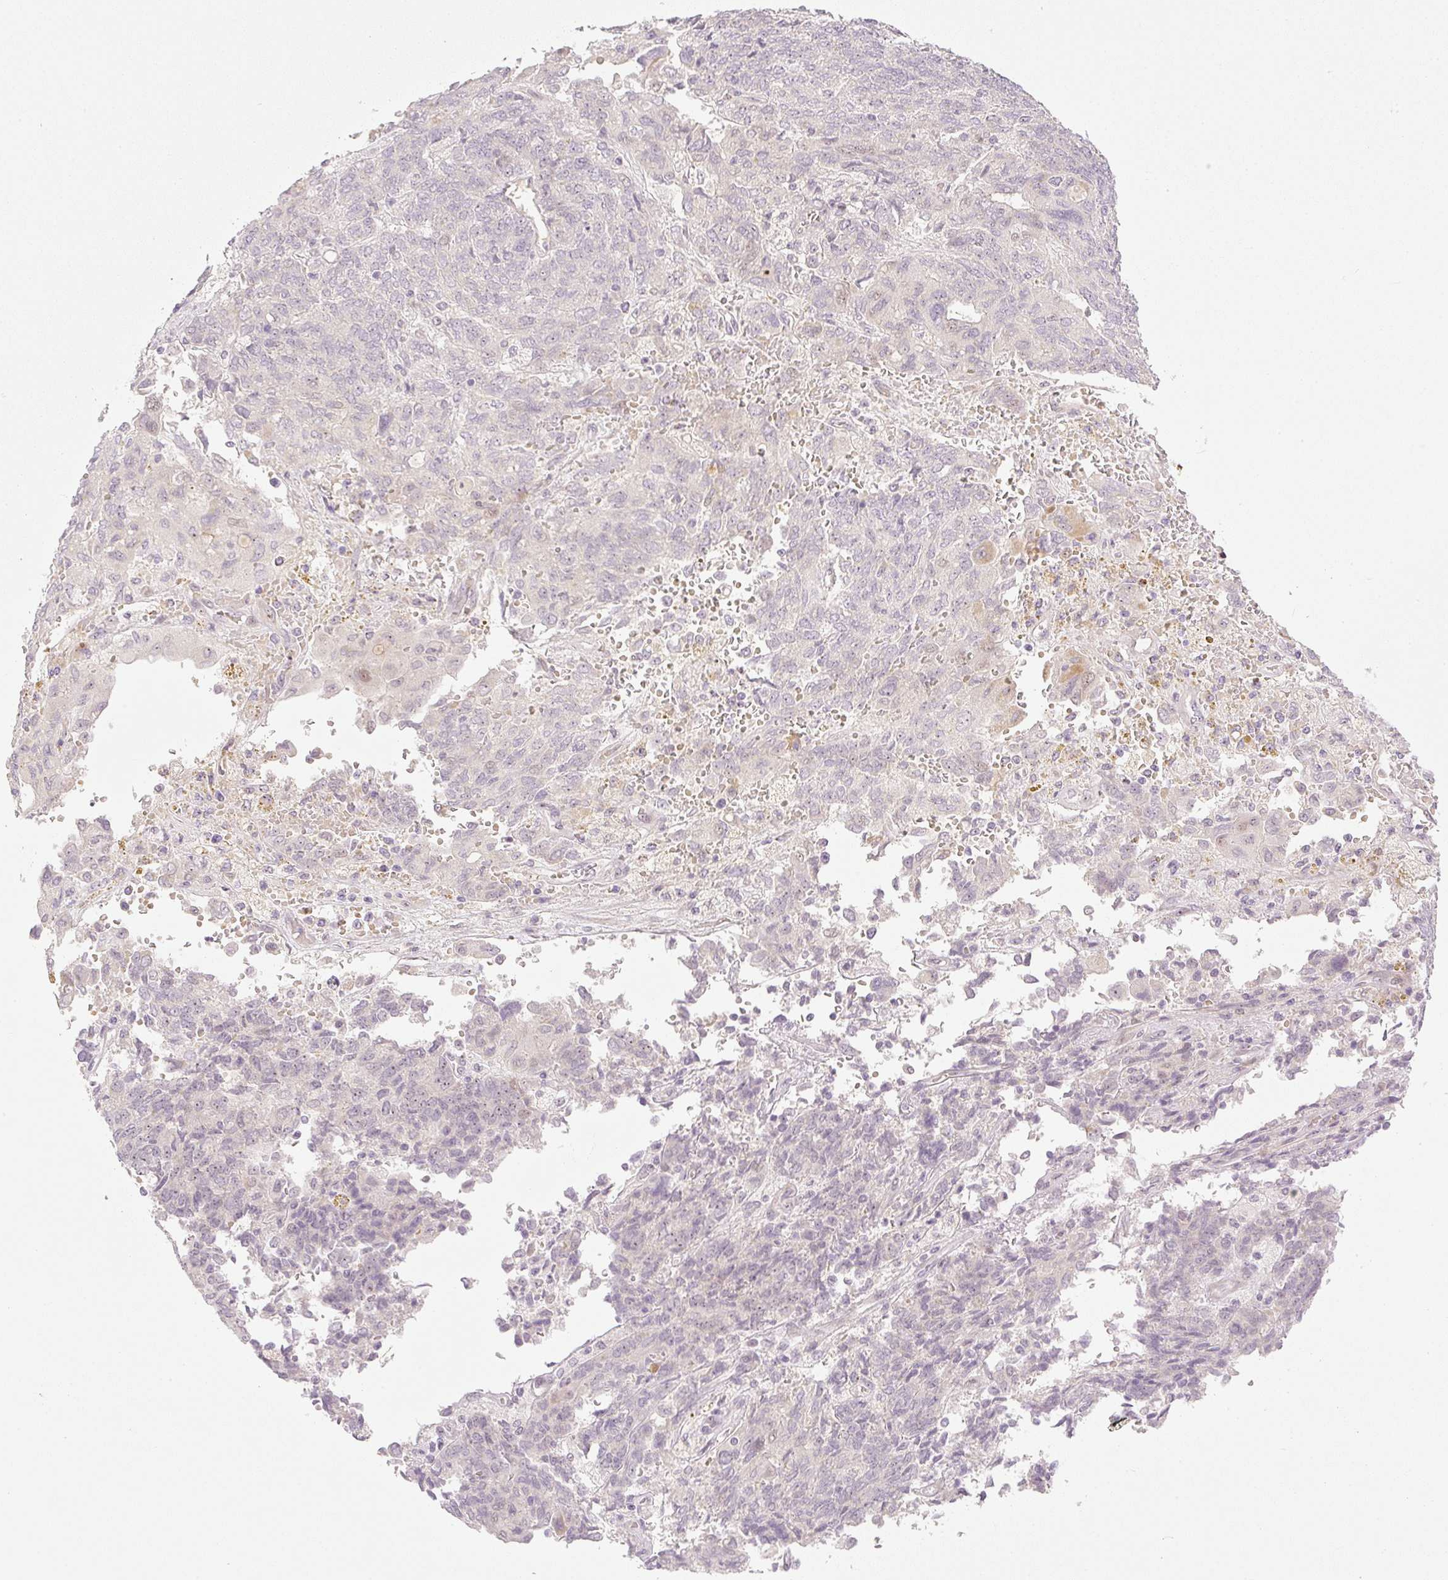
{"staining": {"intensity": "moderate", "quantity": "<25%", "location": "cytoplasmic/membranous,nuclear"}, "tissue": "endometrial cancer", "cell_type": "Tumor cells", "image_type": "cancer", "snomed": [{"axis": "morphology", "description": "Adenocarcinoma, NOS"}, {"axis": "topography", "description": "Endometrium"}], "caption": "There is low levels of moderate cytoplasmic/membranous and nuclear expression in tumor cells of endometrial cancer, as demonstrated by immunohistochemical staining (brown color).", "gene": "AAR2", "patient": {"sex": "female", "age": 80}}